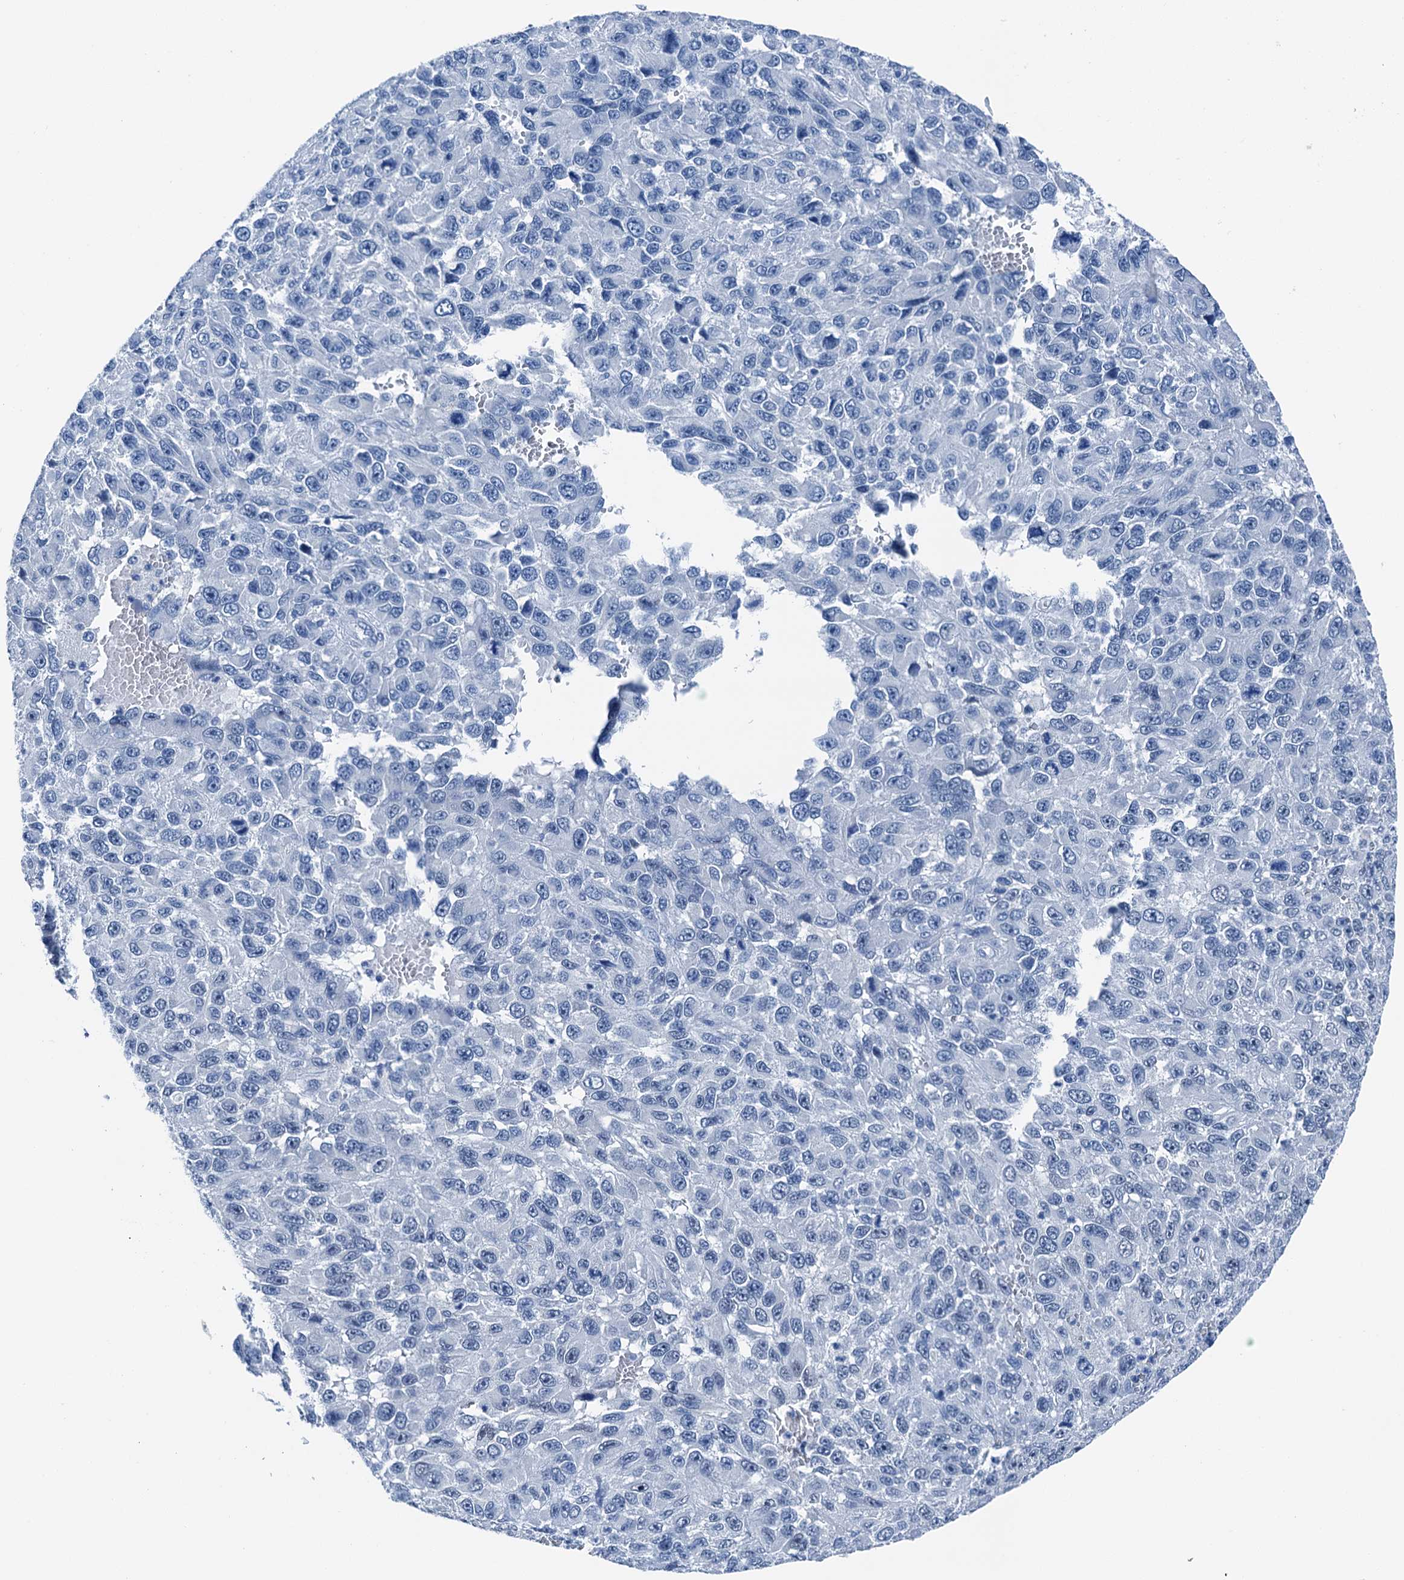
{"staining": {"intensity": "negative", "quantity": "none", "location": "none"}, "tissue": "melanoma", "cell_type": "Tumor cells", "image_type": "cancer", "snomed": [{"axis": "morphology", "description": "Normal tissue, NOS"}, {"axis": "morphology", "description": "Malignant melanoma, NOS"}, {"axis": "topography", "description": "Skin"}], "caption": "Tumor cells are negative for protein expression in human malignant melanoma.", "gene": "CBLN3", "patient": {"sex": "female", "age": 96}}